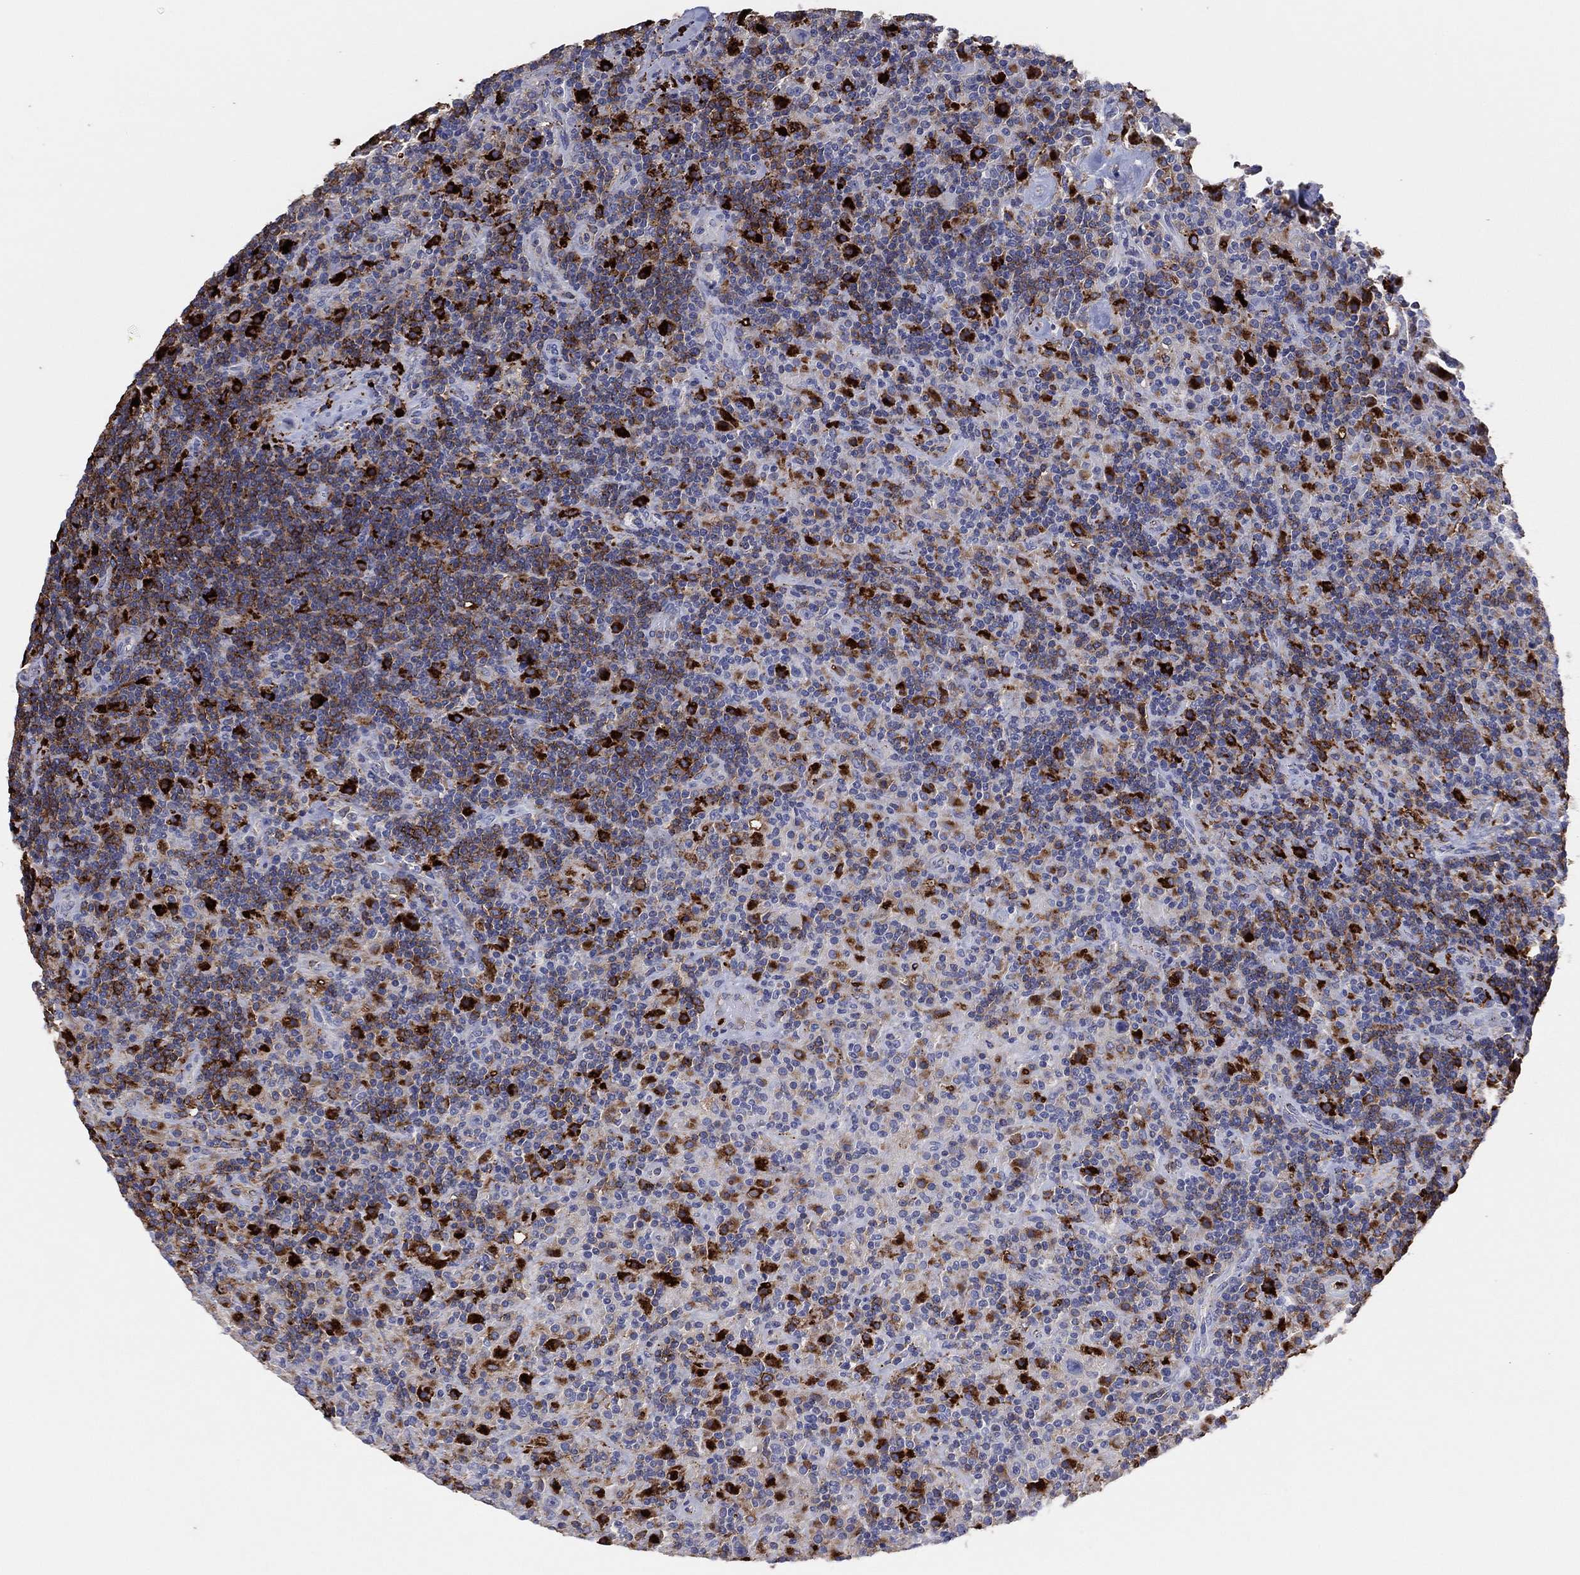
{"staining": {"intensity": "negative", "quantity": "none", "location": "none"}, "tissue": "lymphoma", "cell_type": "Tumor cells", "image_type": "cancer", "snomed": [{"axis": "morphology", "description": "Hodgkin's disease, NOS"}, {"axis": "topography", "description": "Lymph node"}], "caption": "This photomicrograph is of lymphoma stained with immunohistochemistry (IHC) to label a protein in brown with the nuclei are counter-stained blue. There is no positivity in tumor cells.", "gene": "PLAC8", "patient": {"sex": "male", "age": 70}}